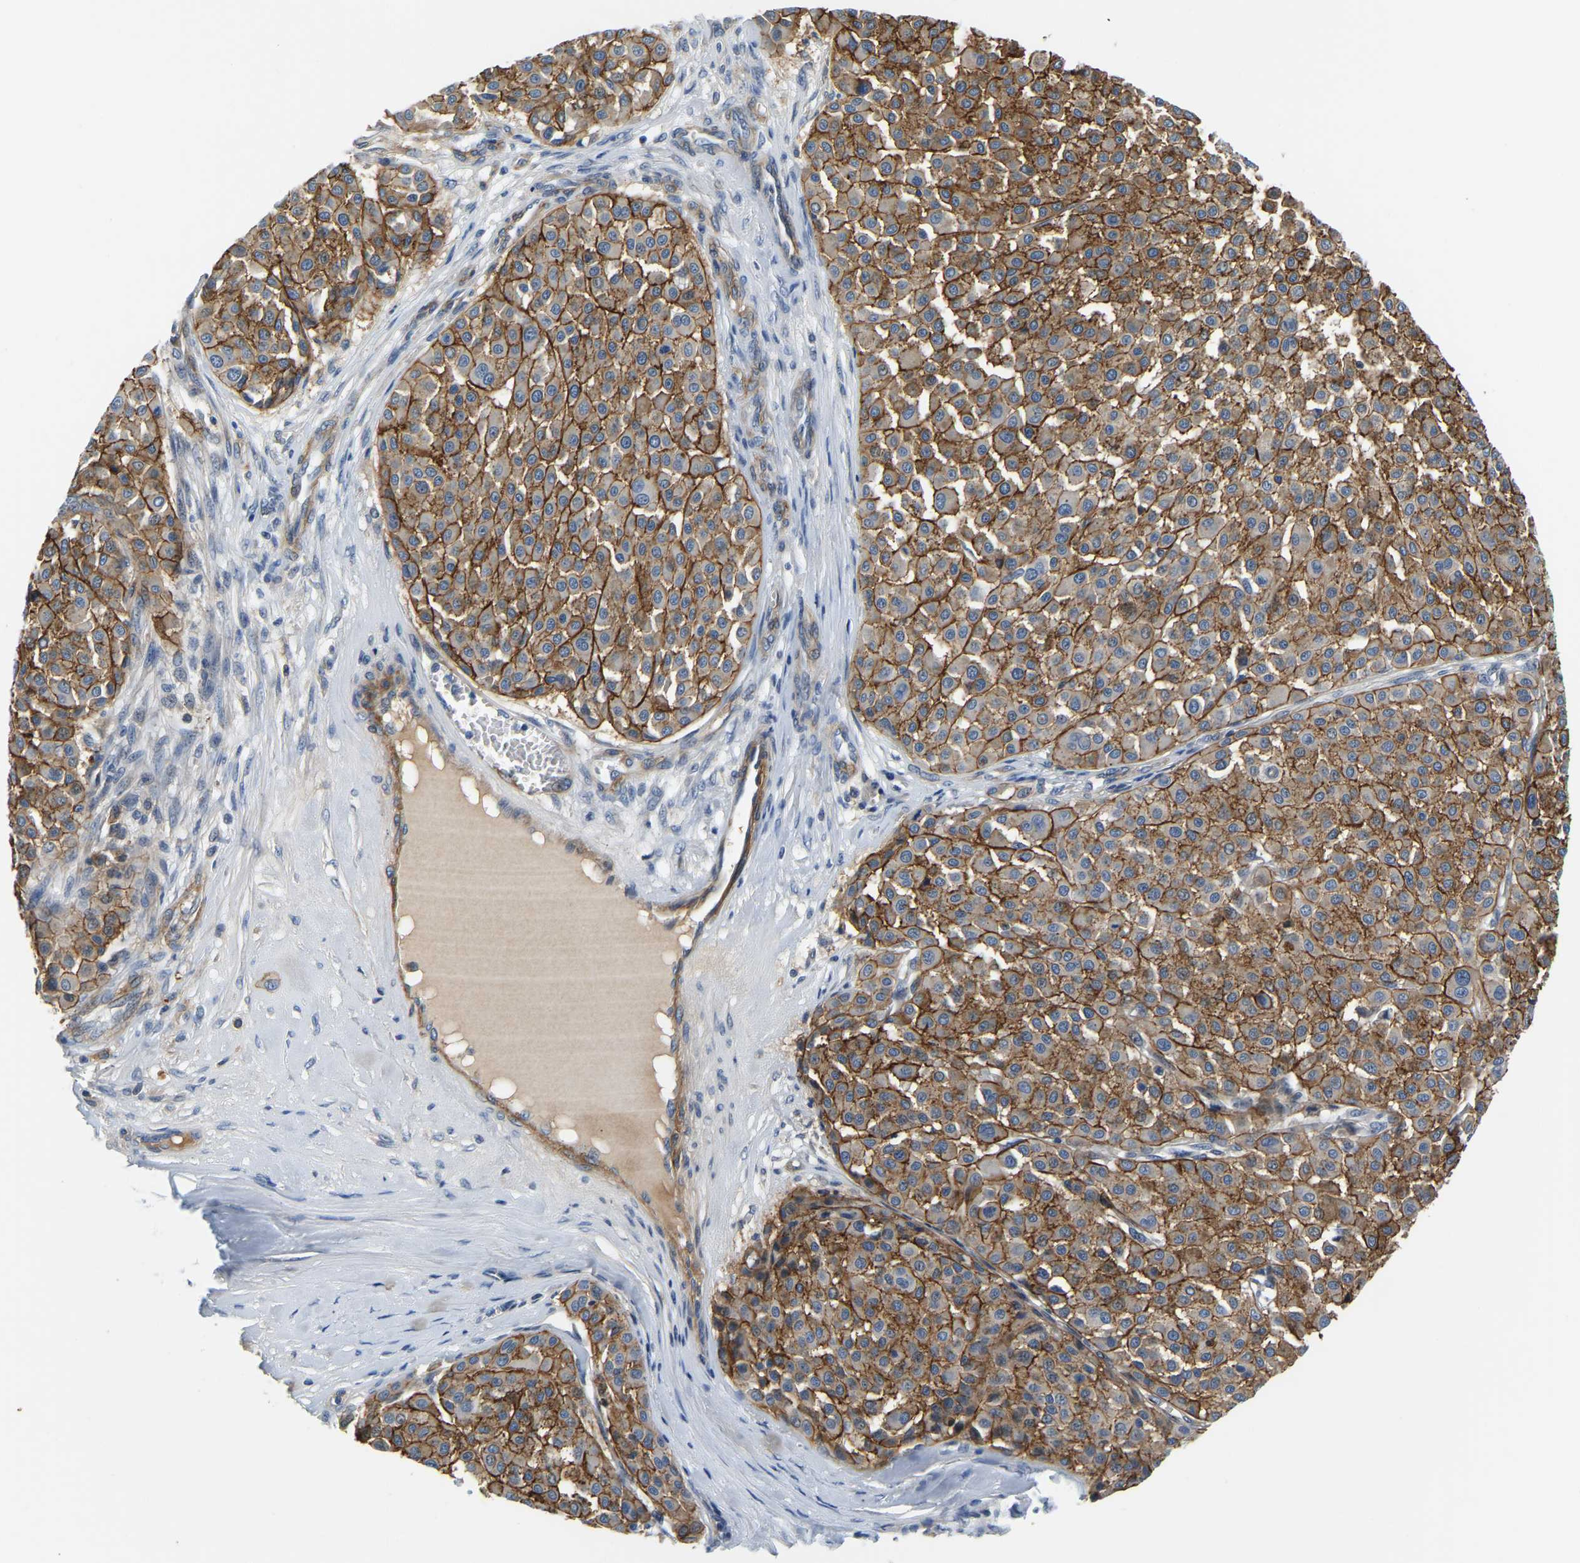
{"staining": {"intensity": "strong", "quantity": ">75%", "location": "cytoplasmic/membranous"}, "tissue": "melanoma", "cell_type": "Tumor cells", "image_type": "cancer", "snomed": [{"axis": "morphology", "description": "Malignant melanoma, Metastatic site"}, {"axis": "topography", "description": "Soft tissue"}], "caption": "Tumor cells display high levels of strong cytoplasmic/membranous positivity in approximately >75% of cells in human melanoma.", "gene": "LIAS", "patient": {"sex": "male", "age": 41}}